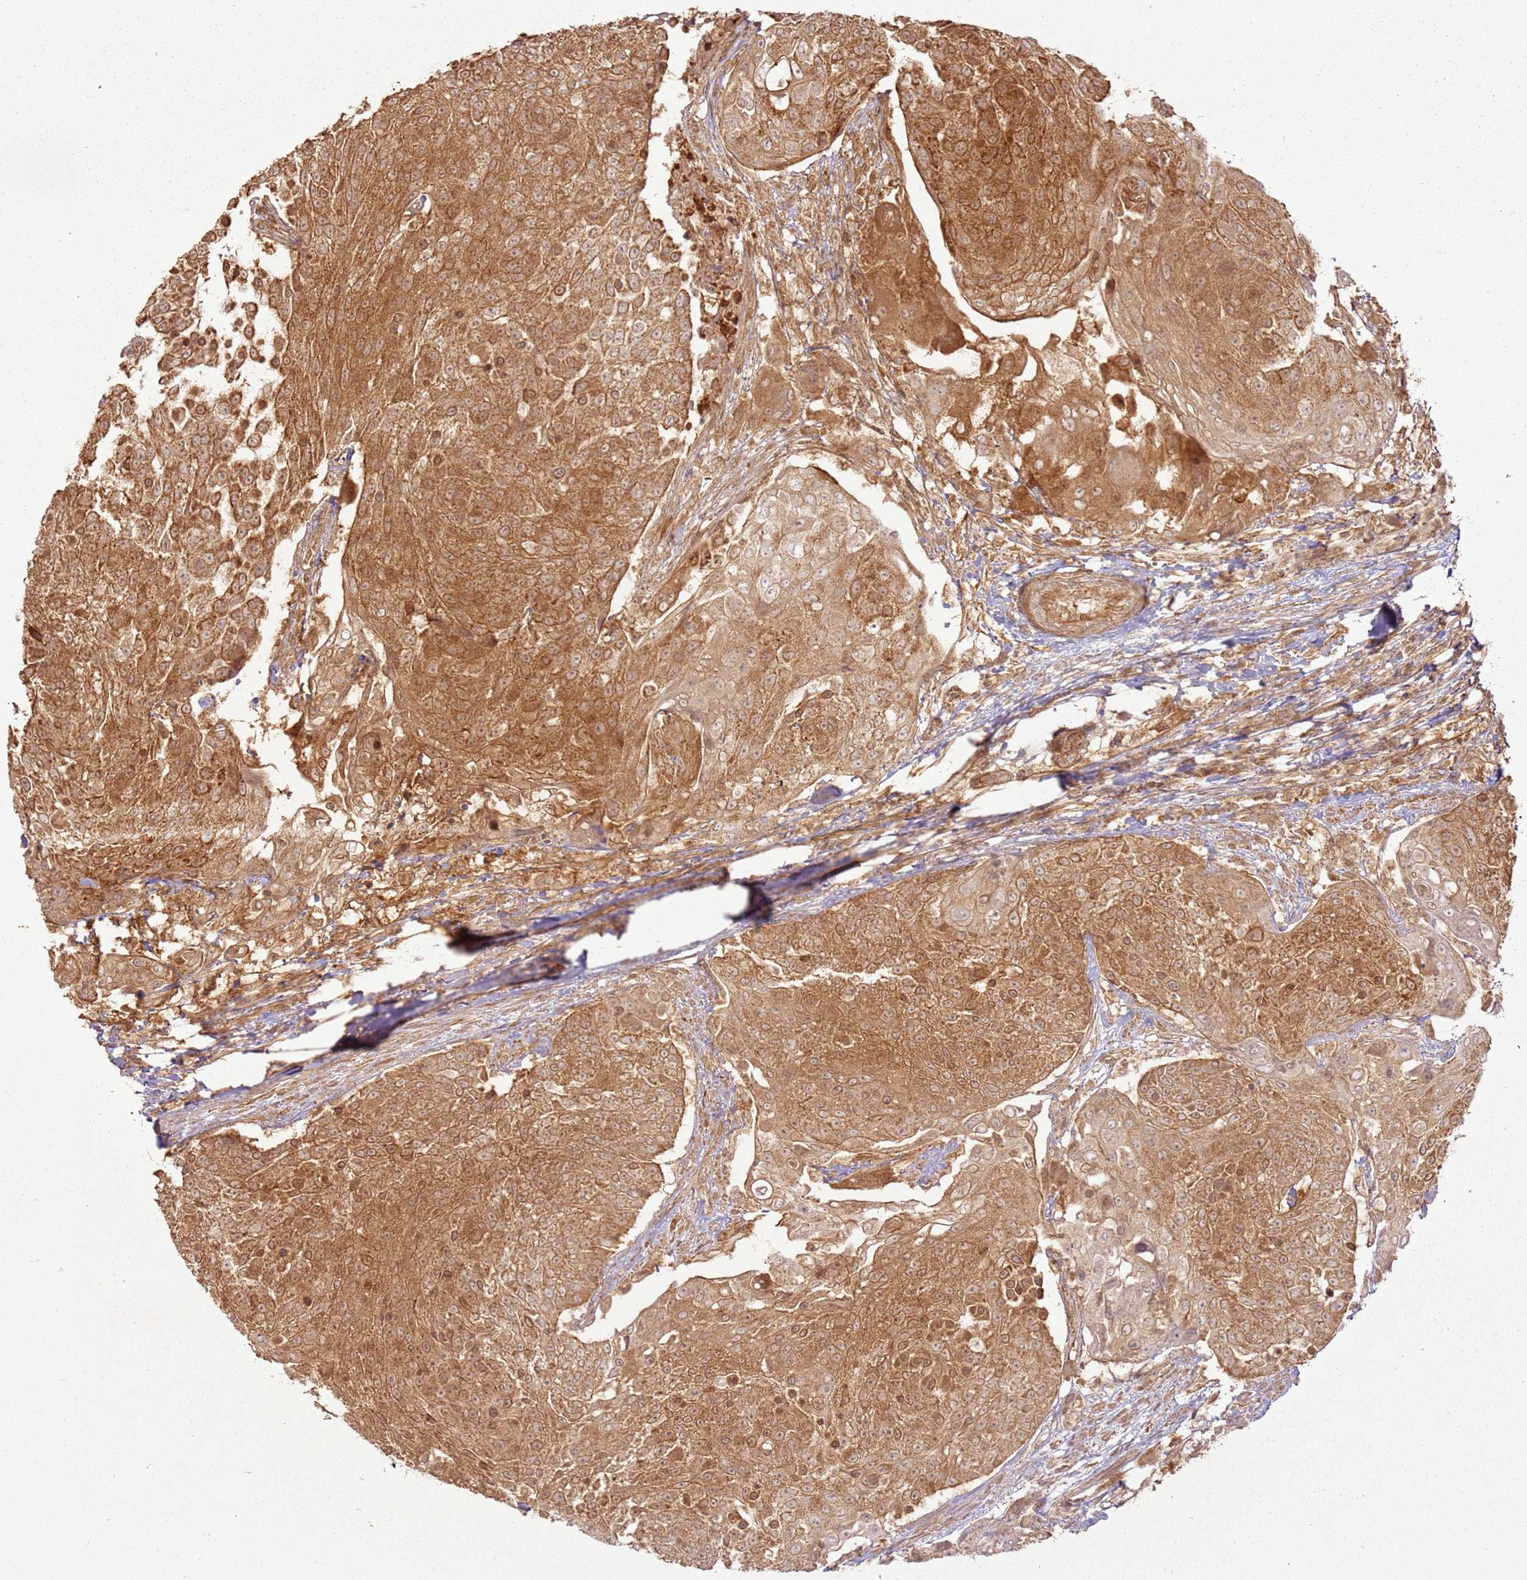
{"staining": {"intensity": "moderate", "quantity": ">75%", "location": "cytoplasmic/membranous"}, "tissue": "urothelial cancer", "cell_type": "Tumor cells", "image_type": "cancer", "snomed": [{"axis": "morphology", "description": "Urothelial carcinoma, High grade"}, {"axis": "topography", "description": "Urinary bladder"}], "caption": "Tumor cells reveal medium levels of moderate cytoplasmic/membranous expression in about >75% of cells in human urothelial cancer. Nuclei are stained in blue.", "gene": "ZNF776", "patient": {"sex": "female", "age": 63}}